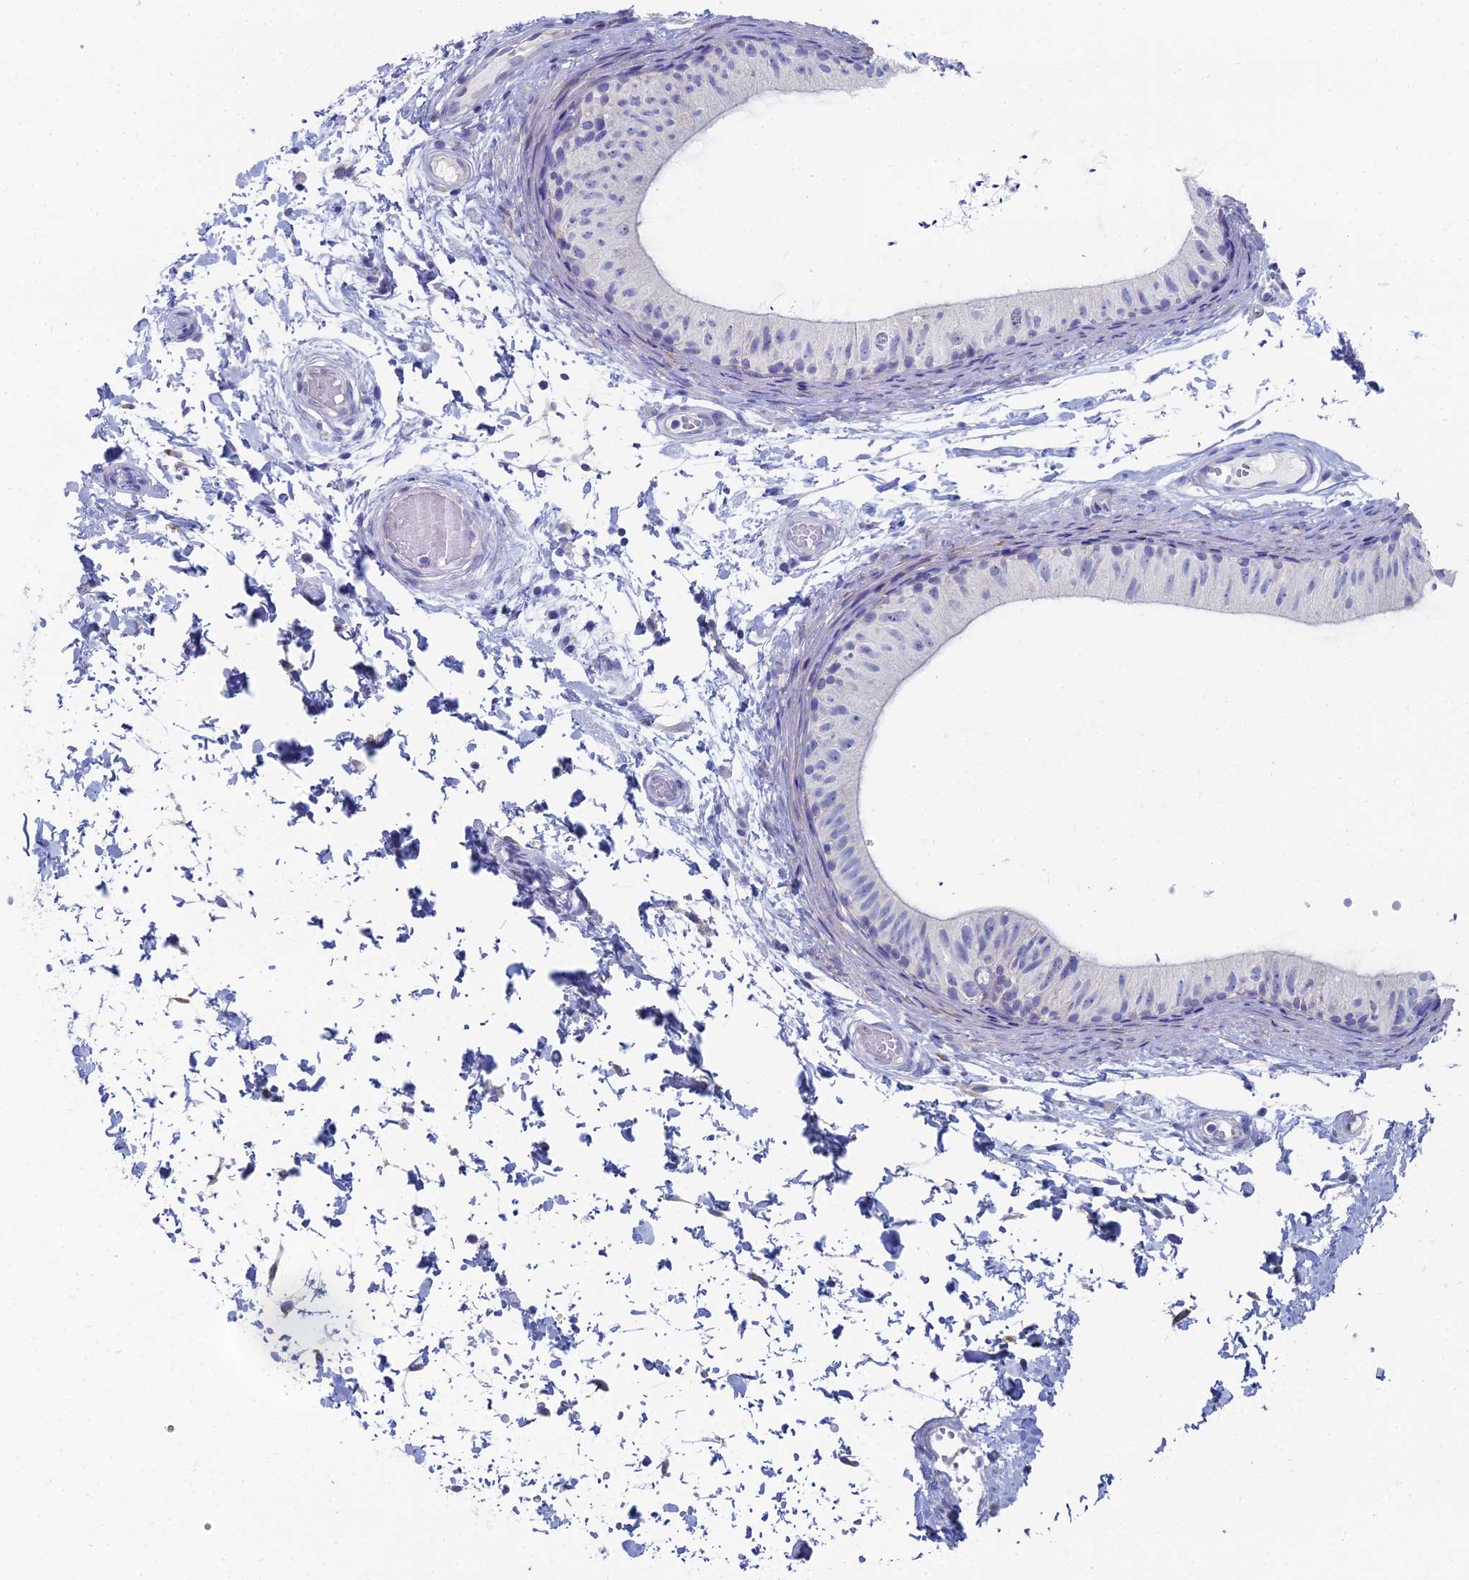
{"staining": {"intensity": "negative", "quantity": "none", "location": "none"}, "tissue": "epididymis", "cell_type": "Glandular cells", "image_type": "normal", "snomed": [{"axis": "morphology", "description": "Normal tissue, NOS"}, {"axis": "topography", "description": "Epididymis"}], "caption": "Epididymis stained for a protein using immunohistochemistry exhibits no positivity glandular cells.", "gene": "TNNT3", "patient": {"sex": "male", "age": 50}}